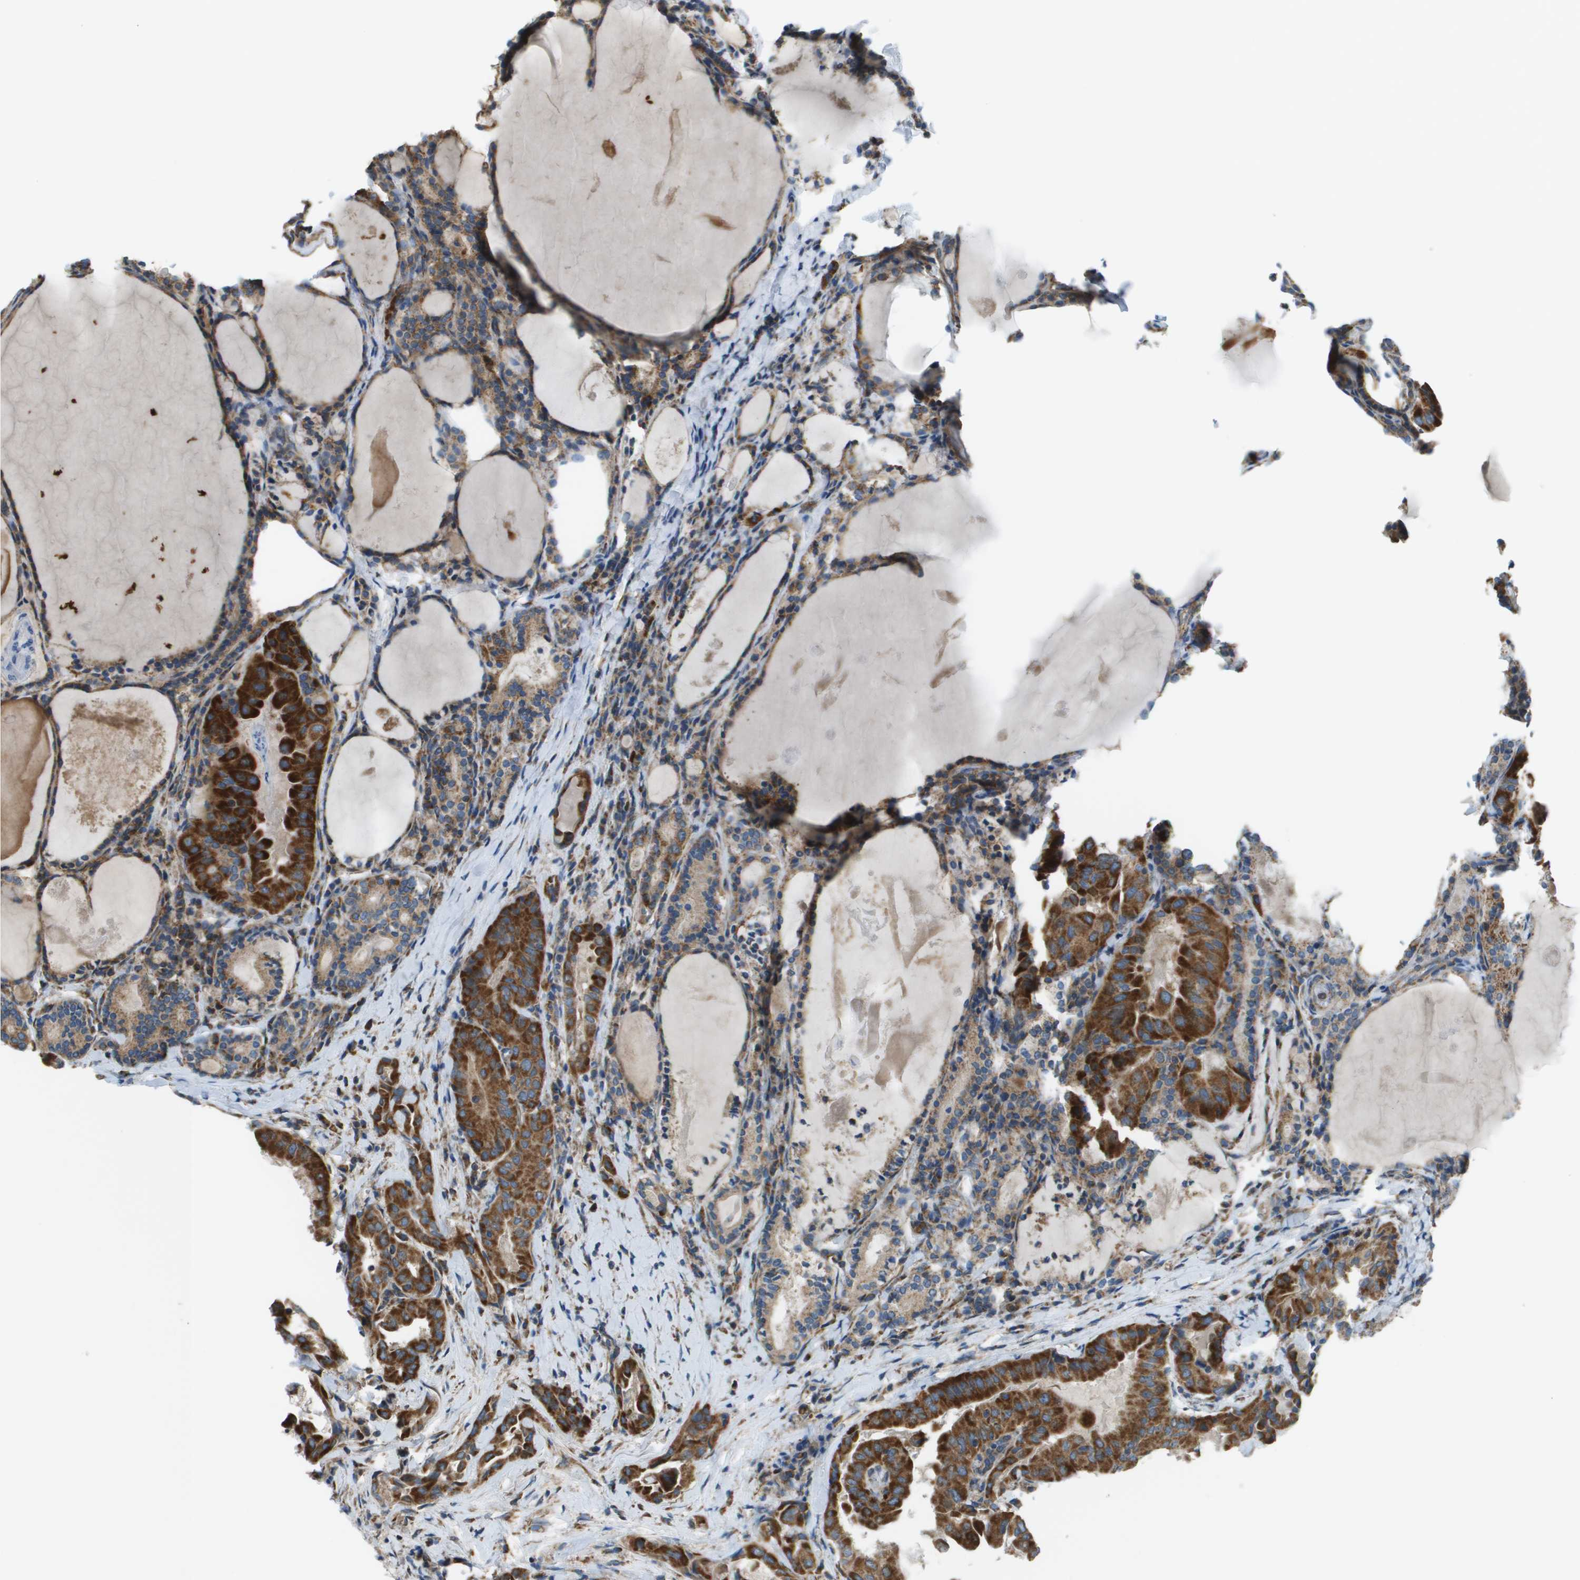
{"staining": {"intensity": "strong", "quantity": ">75%", "location": "cytoplasmic/membranous"}, "tissue": "thyroid cancer", "cell_type": "Tumor cells", "image_type": "cancer", "snomed": [{"axis": "morphology", "description": "Papillary adenocarcinoma, NOS"}, {"axis": "topography", "description": "Thyroid gland"}], "caption": "There is high levels of strong cytoplasmic/membranous staining in tumor cells of thyroid cancer, as demonstrated by immunohistochemical staining (brown color).", "gene": "TAOK3", "patient": {"sex": "female", "age": 42}}